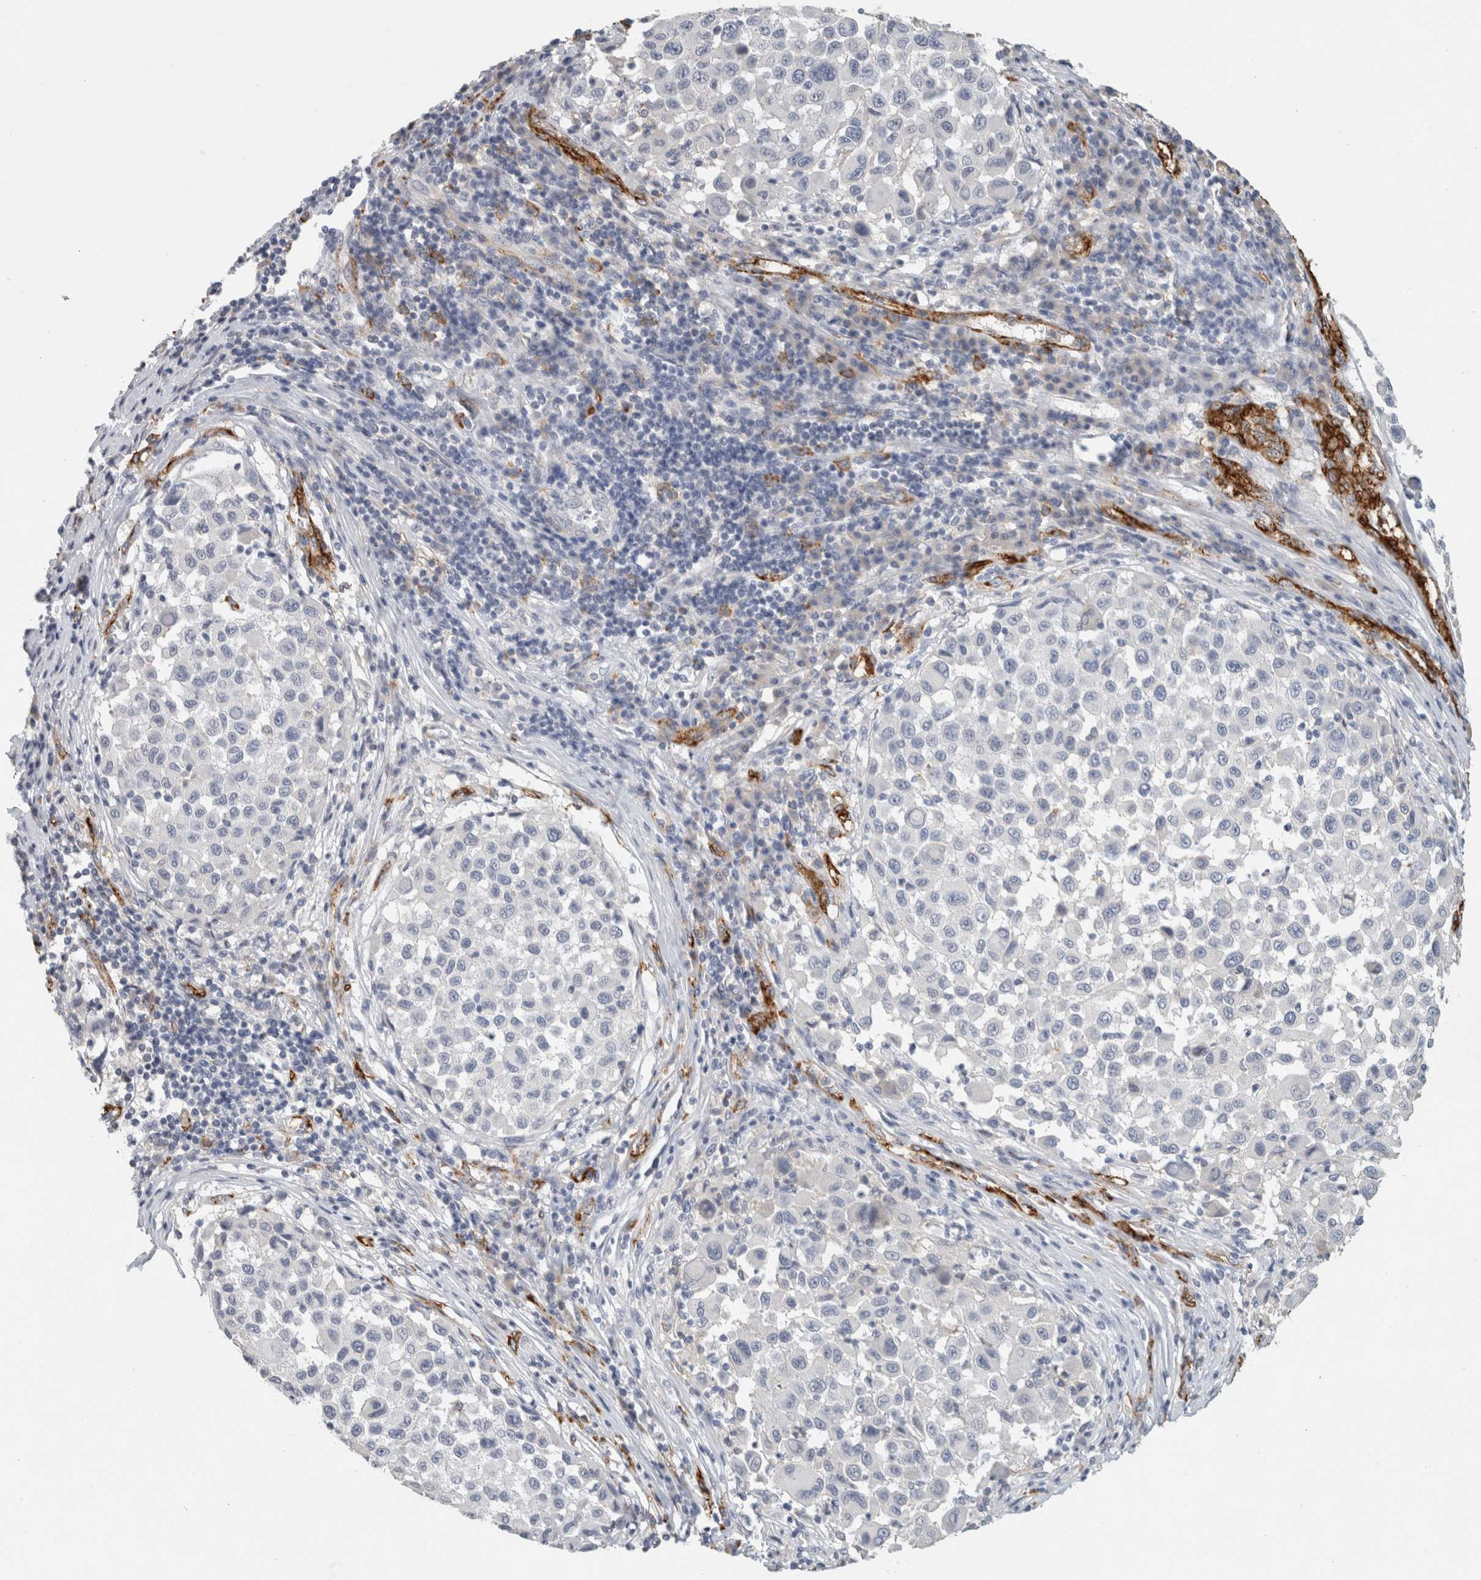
{"staining": {"intensity": "negative", "quantity": "none", "location": "none"}, "tissue": "melanoma", "cell_type": "Tumor cells", "image_type": "cancer", "snomed": [{"axis": "morphology", "description": "Malignant melanoma, Metastatic site"}, {"axis": "topography", "description": "Lymph node"}], "caption": "Micrograph shows no protein positivity in tumor cells of malignant melanoma (metastatic site) tissue.", "gene": "CD36", "patient": {"sex": "male", "age": 61}}